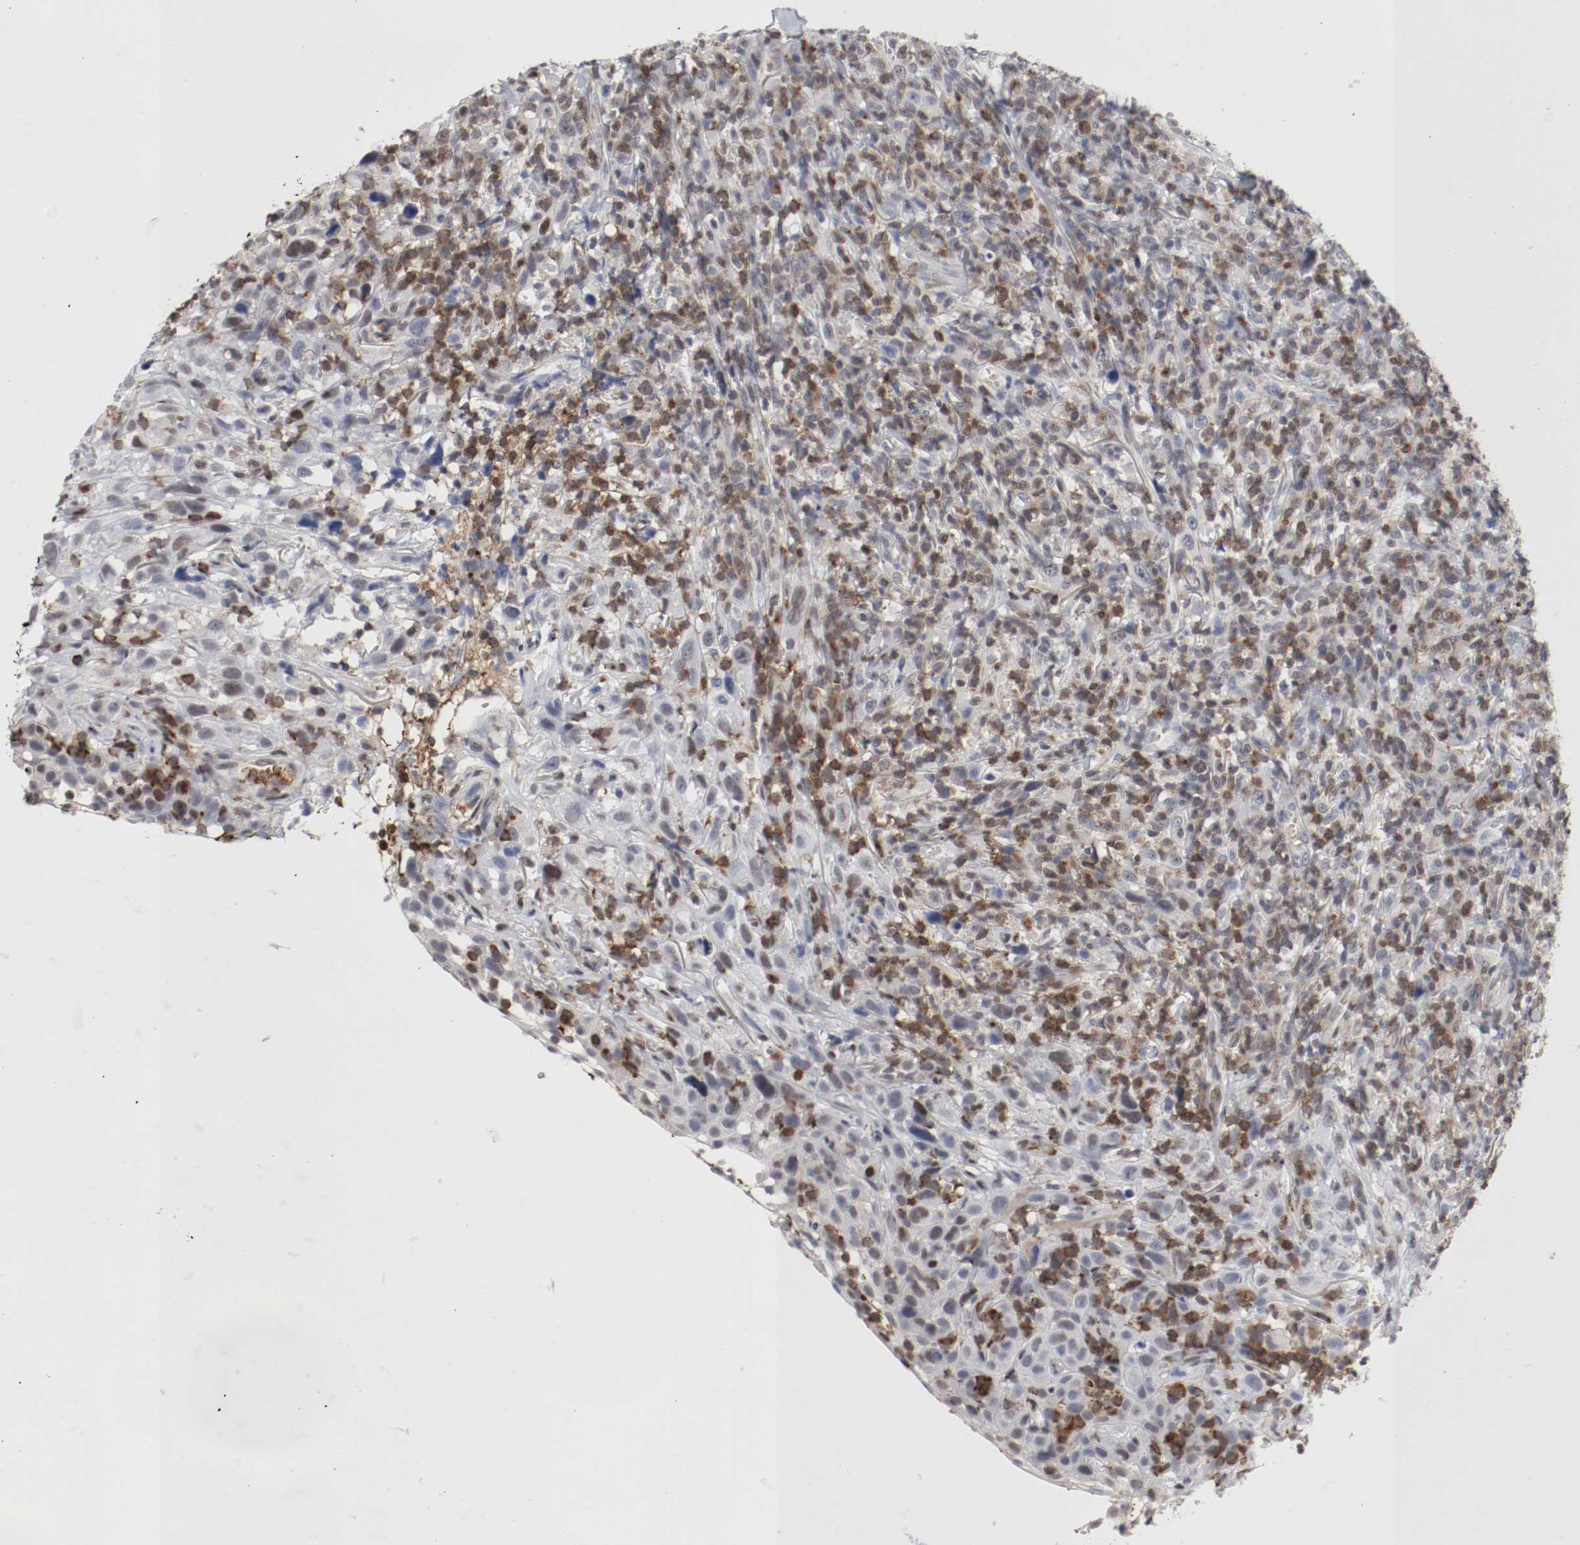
{"staining": {"intensity": "weak", "quantity": "25%-75%", "location": "cytoplasmic/membranous"}, "tissue": "thyroid cancer", "cell_type": "Tumor cells", "image_type": "cancer", "snomed": [{"axis": "morphology", "description": "Carcinoma, NOS"}, {"axis": "topography", "description": "Thyroid gland"}], "caption": "The immunohistochemical stain shows weak cytoplasmic/membranous staining in tumor cells of thyroid cancer tissue.", "gene": "JUND", "patient": {"sex": "female", "age": 77}}